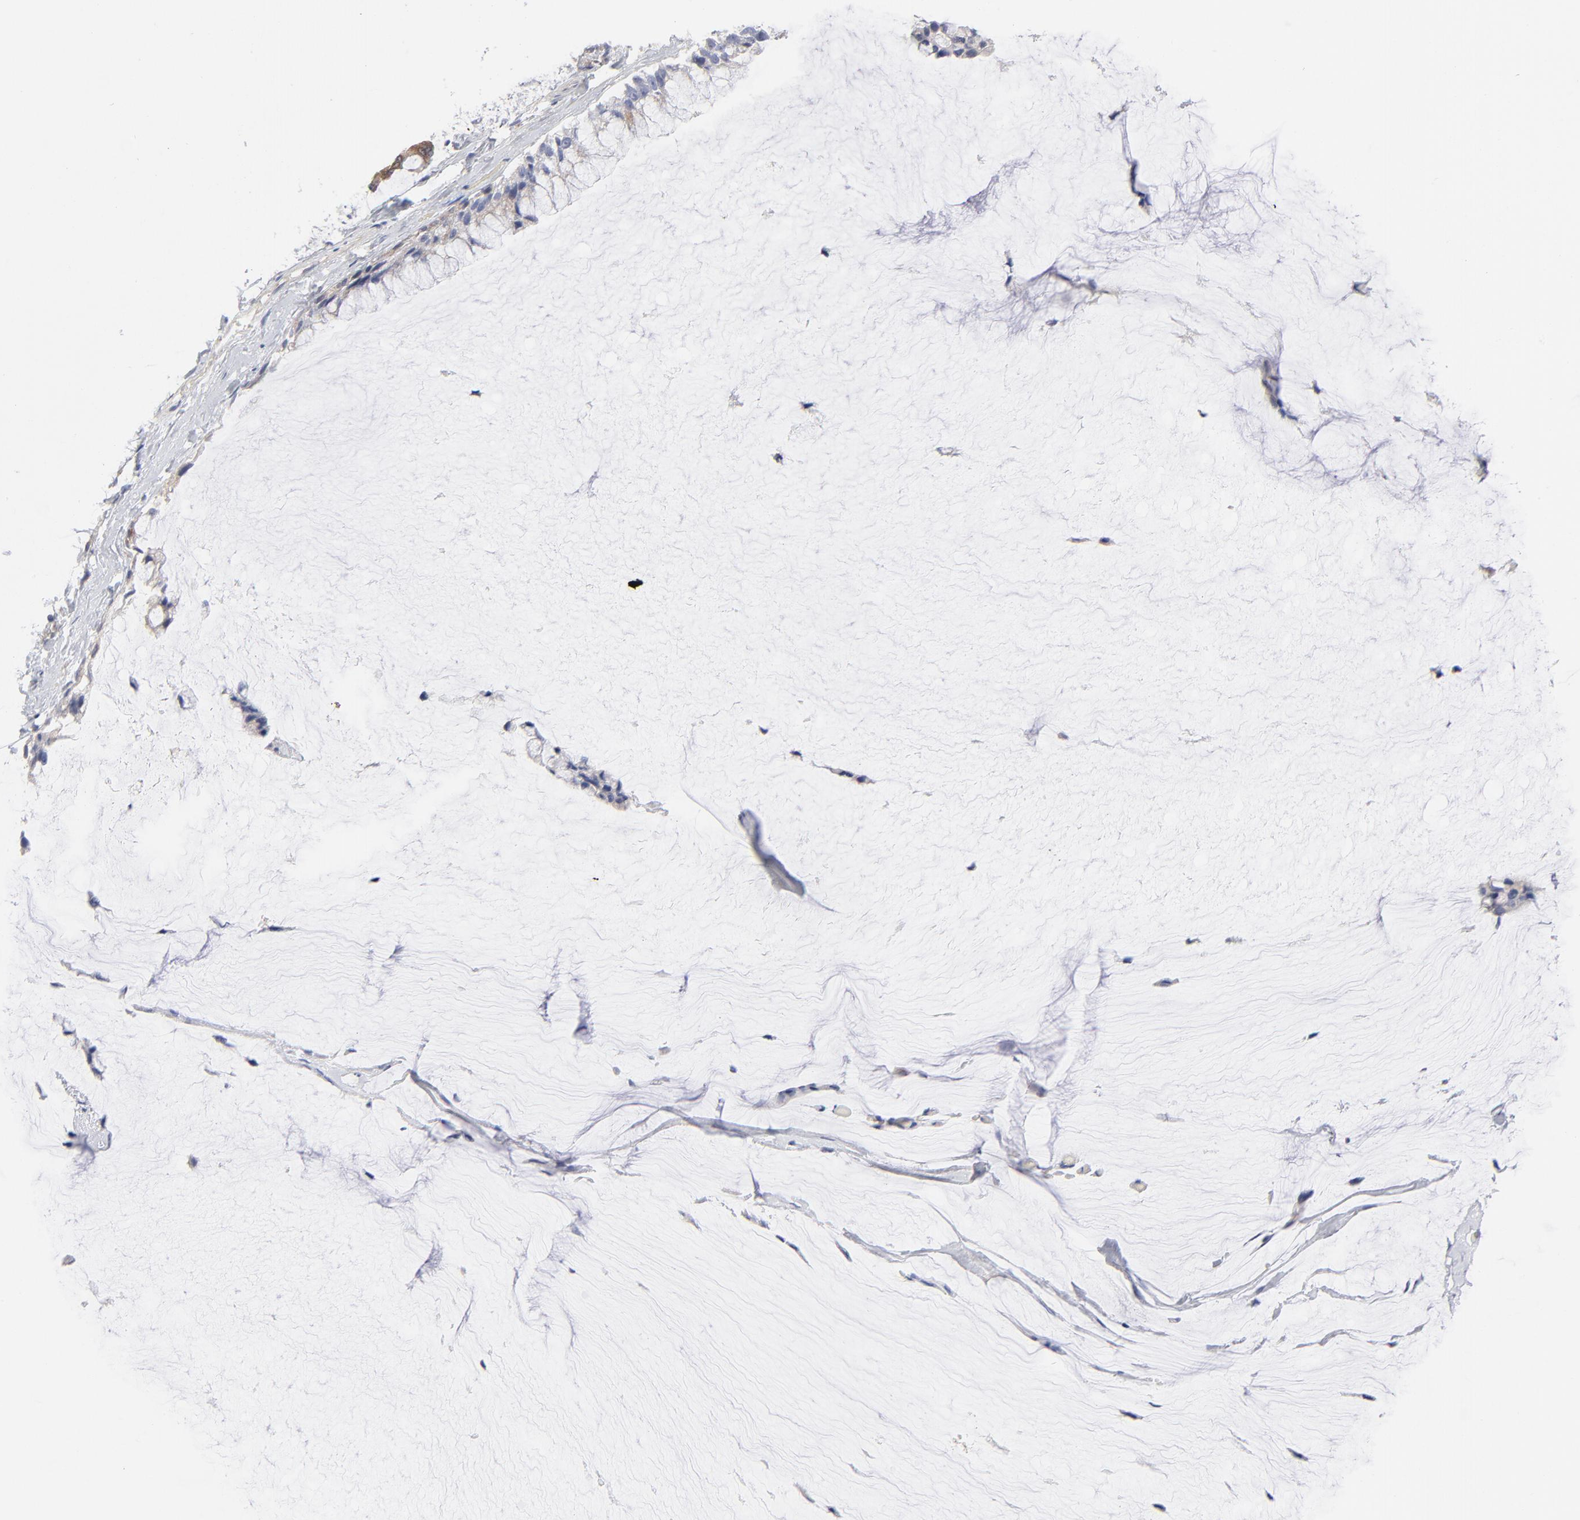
{"staining": {"intensity": "weak", "quantity": "25%-75%", "location": "cytoplasmic/membranous"}, "tissue": "ovarian cancer", "cell_type": "Tumor cells", "image_type": "cancer", "snomed": [{"axis": "morphology", "description": "Cystadenocarcinoma, mucinous, NOS"}, {"axis": "topography", "description": "Ovary"}], "caption": "Tumor cells show low levels of weak cytoplasmic/membranous staining in about 25%-75% of cells in human ovarian mucinous cystadenocarcinoma.", "gene": "ARRB1", "patient": {"sex": "female", "age": 39}}